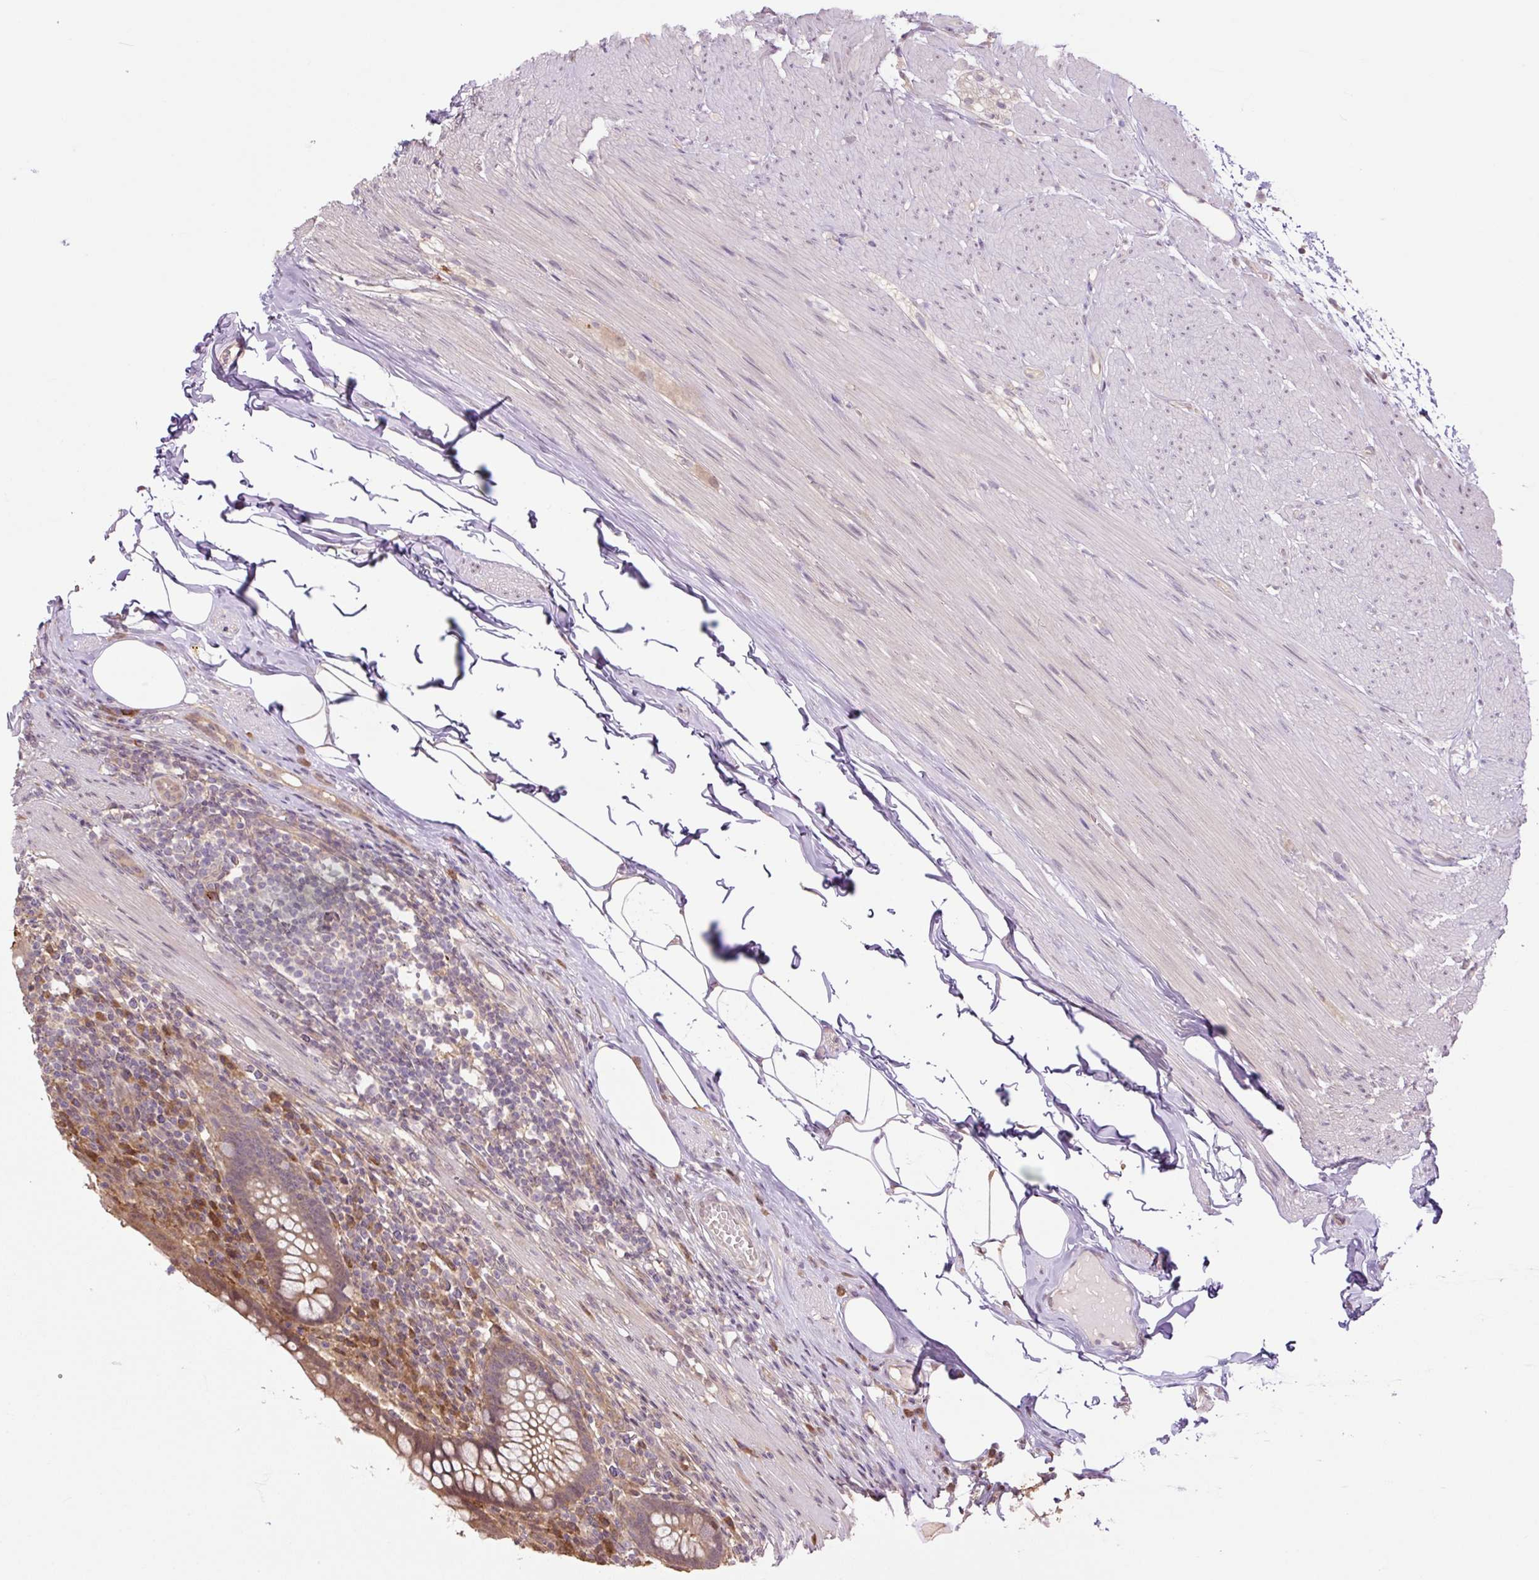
{"staining": {"intensity": "moderate", "quantity": ">75%", "location": "cytoplasmic/membranous"}, "tissue": "appendix", "cell_type": "Glandular cells", "image_type": "normal", "snomed": [{"axis": "morphology", "description": "Normal tissue, NOS"}, {"axis": "topography", "description": "Appendix"}], "caption": "Immunohistochemical staining of unremarkable human appendix reveals >75% levels of moderate cytoplasmic/membranous protein expression in about >75% of glandular cells. (DAB (3,3'-diaminobenzidine) IHC with brightfield microscopy, high magnification).", "gene": "TPT1", "patient": {"sex": "female", "age": 56}}